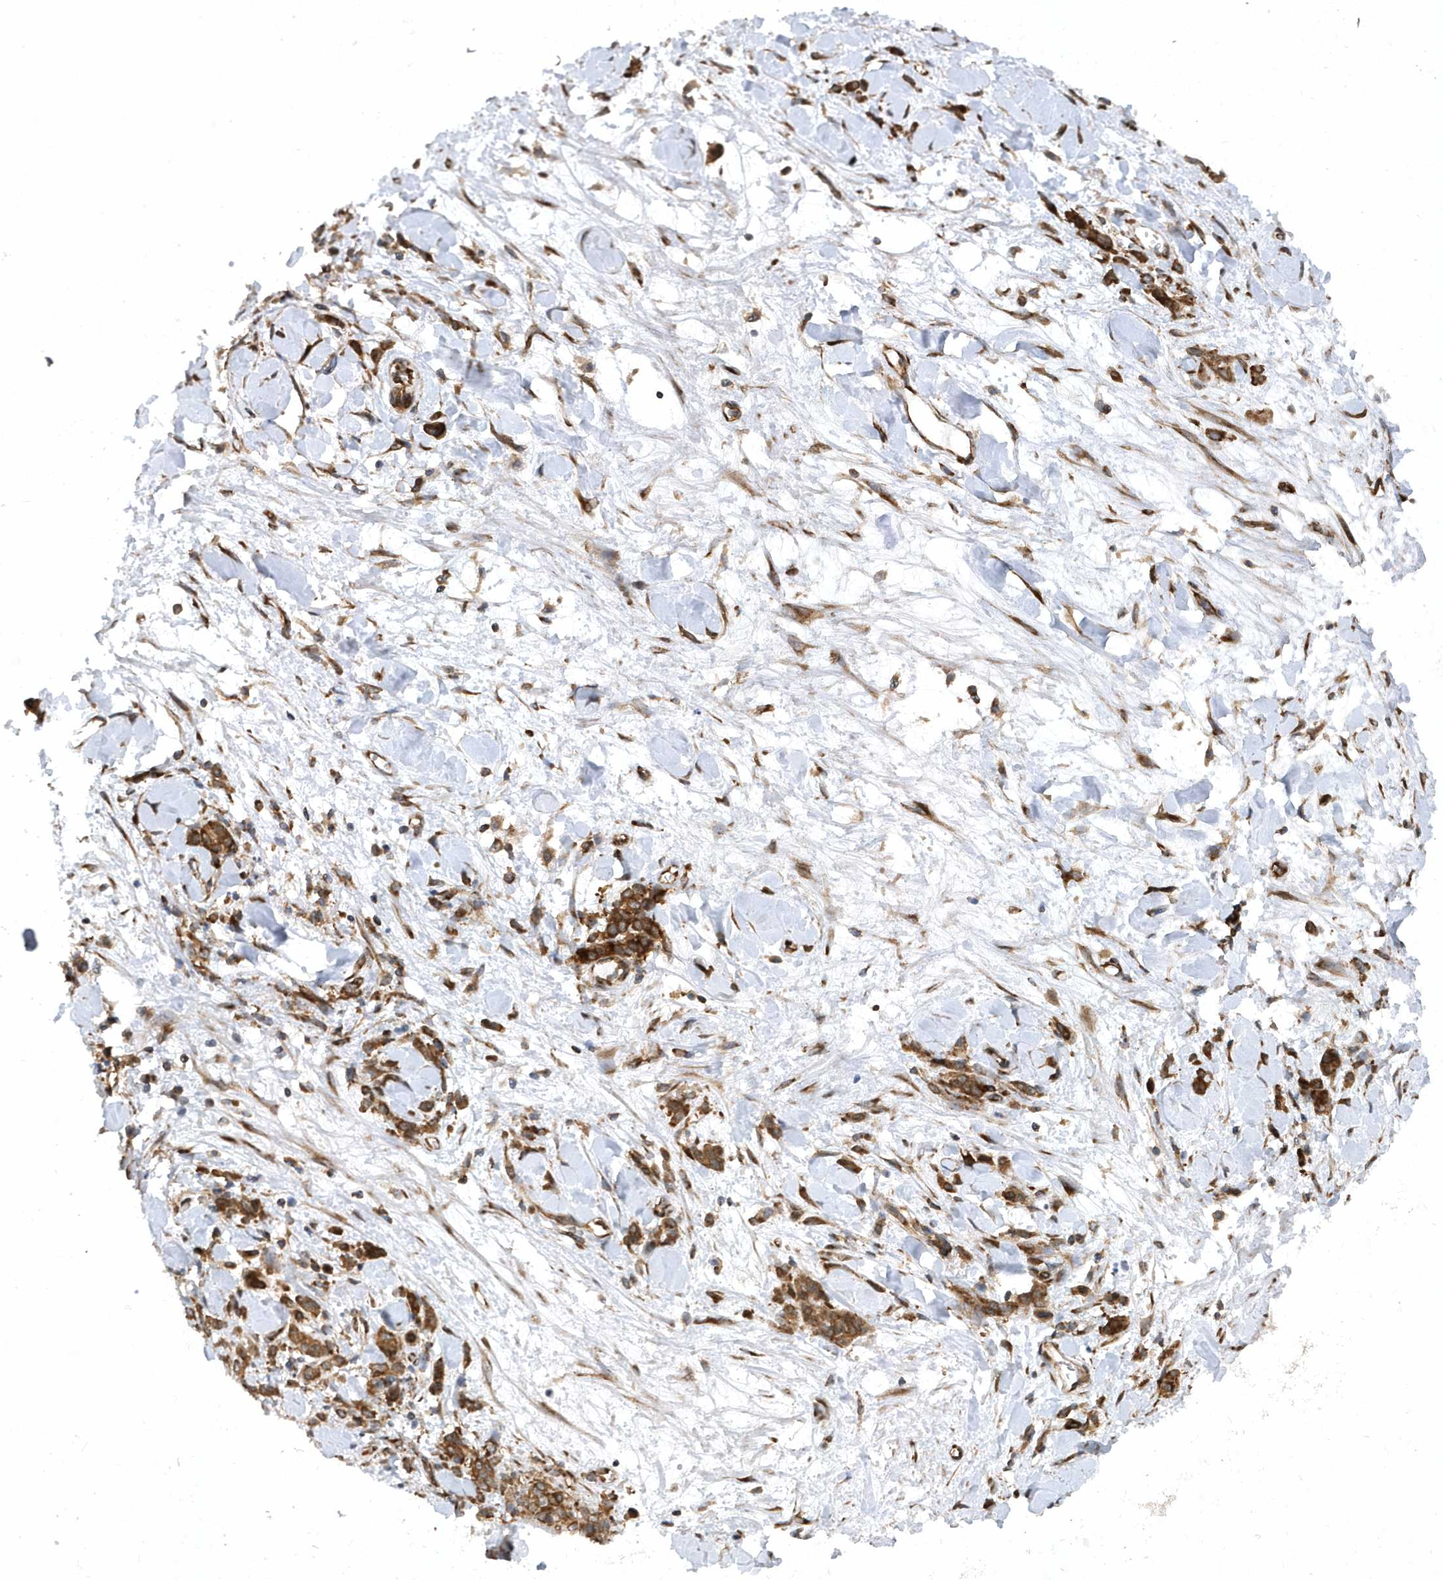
{"staining": {"intensity": "strong", "quantity": ">75%", "location": "cytoplasmic/membranous"}, "tissue": "stomach cancer", "cell_type": "Tumor cells", "image_type": "cancer", "snomed": [{"axis": "morphology", "description": "Normal tissue, NOS"}, {"axis": "morphology", "description": "Adenocarcinoma, NOS"}, {"axis": "topography", "description": "Stomach"}], "caption": "Immunohistochemical staining of stomach adenocarcinoma exhibits strong cytoplasmic/membranous protein staining in about >75% of tumor cells.", "gene": "PHF1", "patient": {"sex": "male", "age": 82}}